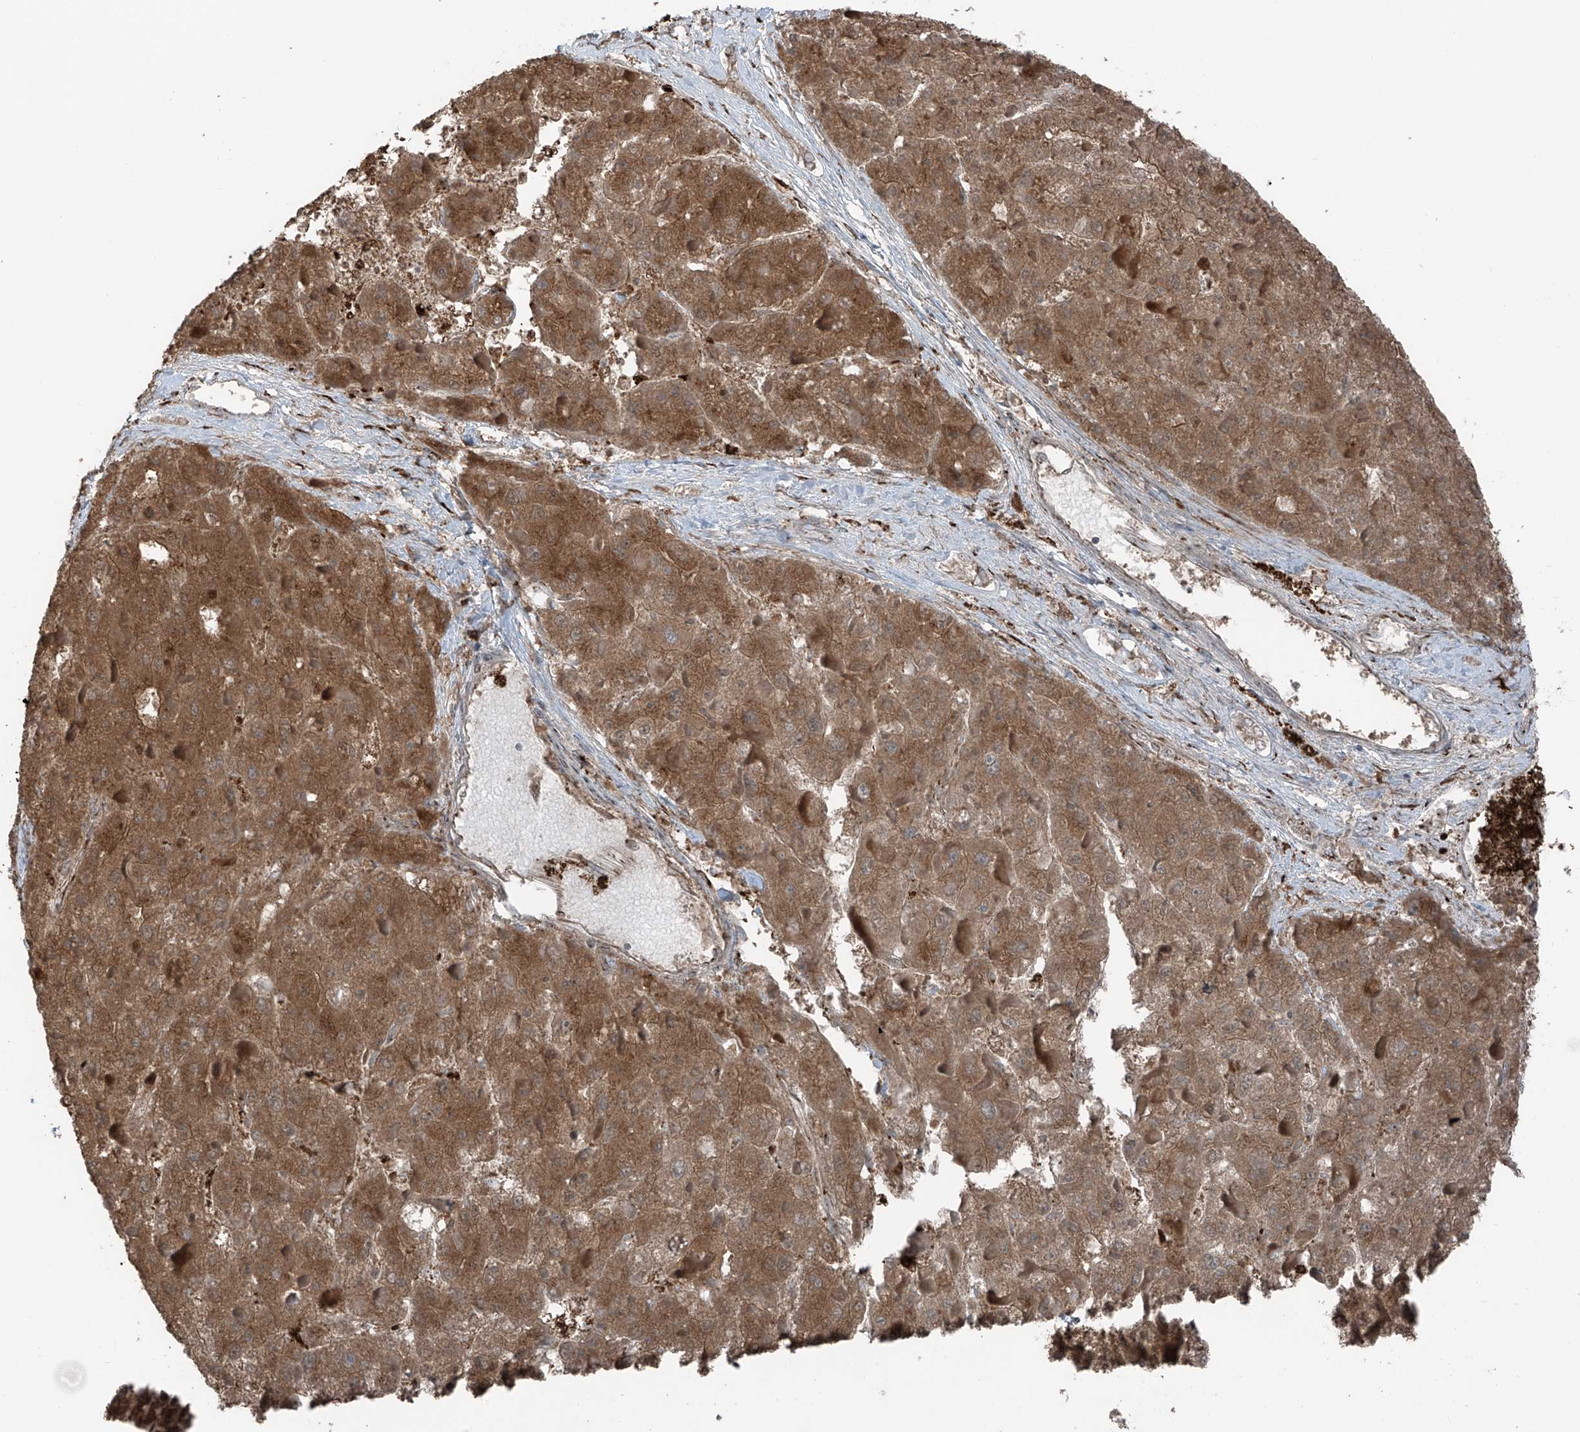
{"staining": {"intensity": "strong", "quantity": ">75%", "location": "cytoplasmic/membranous"}, "tissue": "liver cancer", "cell_type": "Tumor cells", "image_type": "cancer", "snomed": [{"axis": "morphology", "description": "Carcinoma, Hepatocellular, NOS"}, {"axis": "topography", "description": "Liver"}], "caption": "Liver cancer (hepatocellular carcinoma) stained with a brown dye shows strong cytoplasmic/membranous positive staining in about >75% of tumor cells.", "gene": "ERLEC1", "patient": {"sex": "female", "age": 73}}